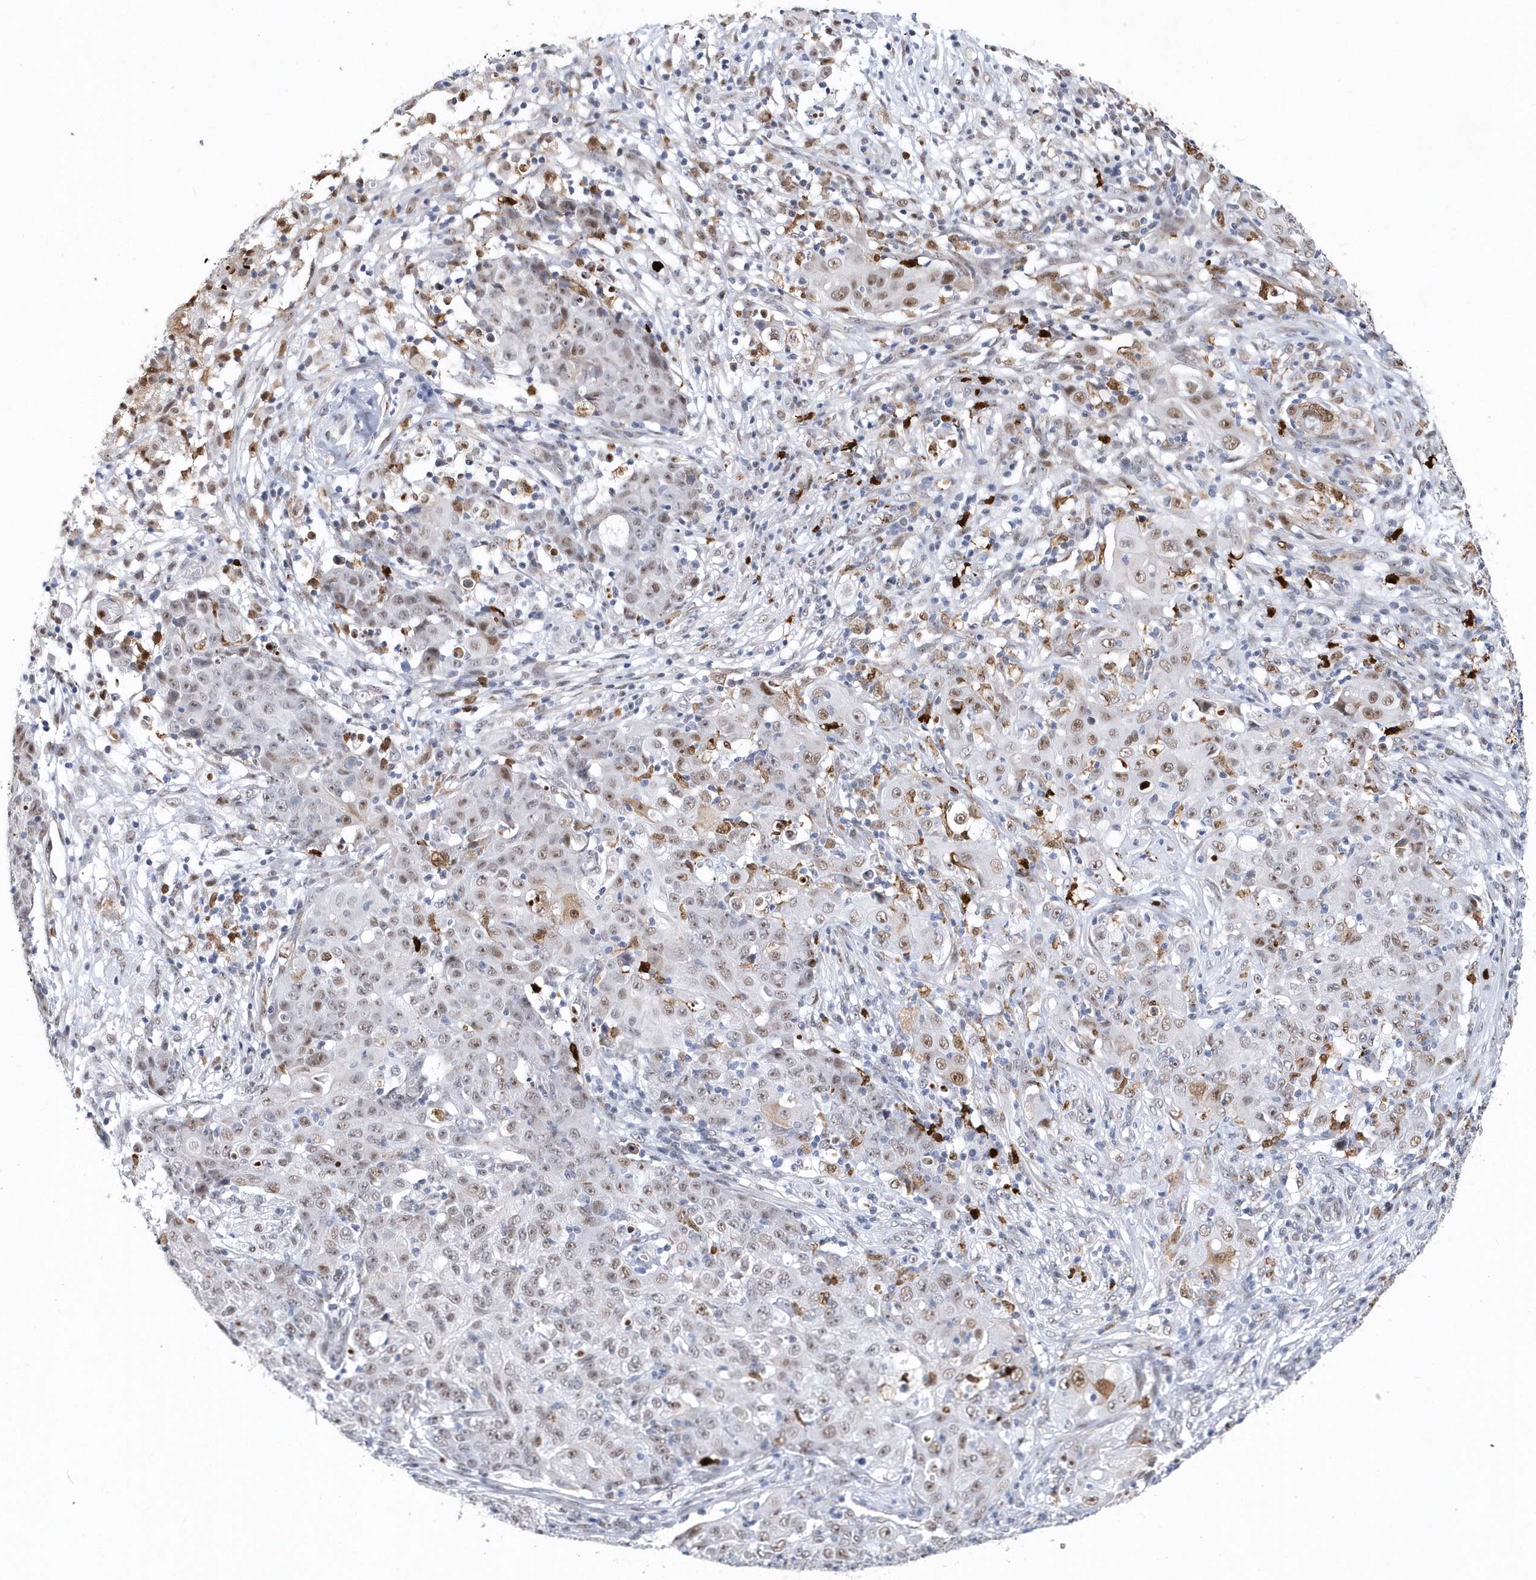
{"staining": {"intensity": "weak", "quantity": ">75%", "location": "nuclear"}, "tissue": "ovarian cancer", "cell_type": "Tumor cells", "image_type": "cancer", "snomed": [{"axis": "morphology", "description": "Carcinoma, endometroid"}, {"axis": "topography", "description": "Ovary"}], "caption": "A brown stain shows weak nuclear expression of a protein in ovarian endometroid carcinoma tumor cells.", "gene": "RPP30", "patient": {"sex": "female", "age": 42}}